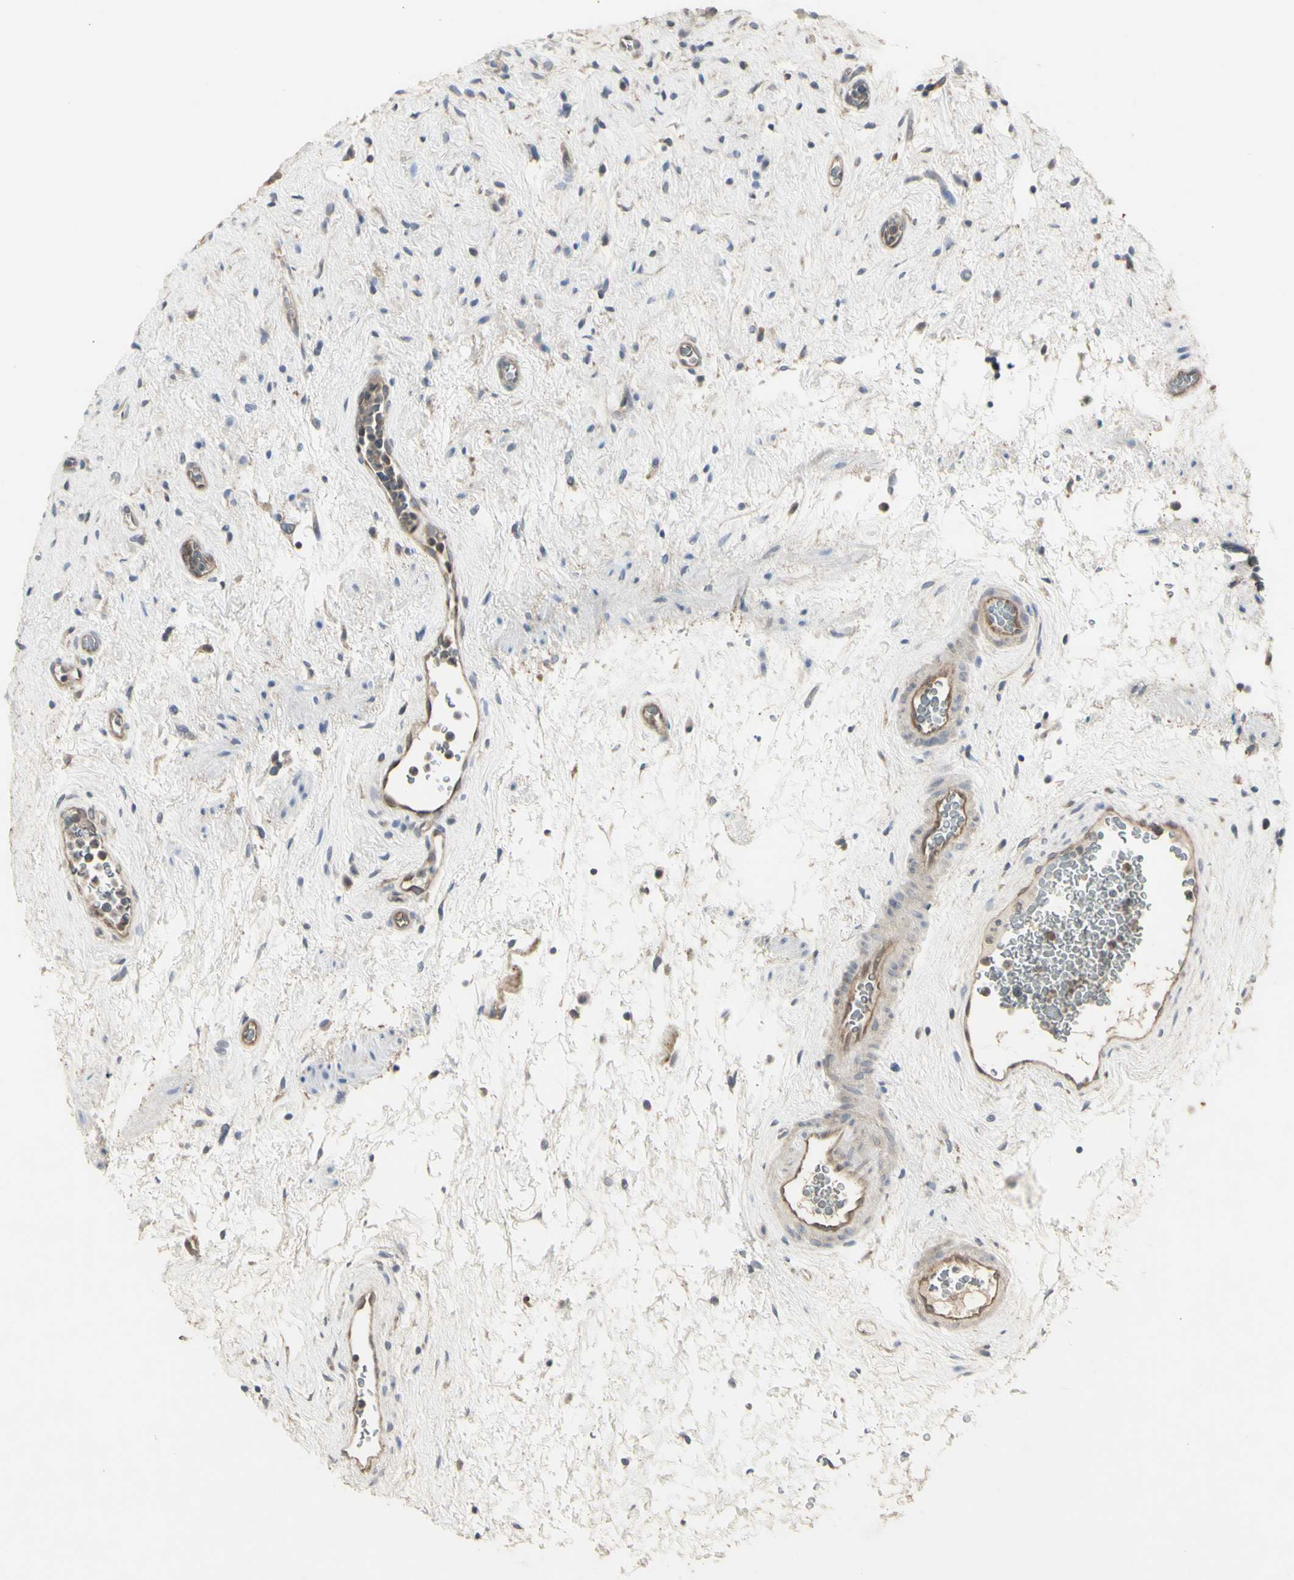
{"staining": {"intensity": "moderate", "quantity": ">75%", "location": "cytoplasmic/membranous"}, "tissue": "urinary bladder", "cell_type": "Urothelial cells", "image_type": "normal", "snomed": [{"axis": "morphology", "description": "Normal tissue, NOS"}, {"axis": "morphology", "description": "Urothelial carcinoma, High grade"}, {"axis": "topography", "description": "Urinary bladder"}], "caption": "Moderate cytoplasmic/membranous expression is appreciated in approximately >75% of urothelial cells in normal urinary bladder. The staining was performed using DAB (3,3'-diaminobenzidine), with brown indicating positive protein expression. Nuclei are stained blue with hematoxylin.", "gene": "CHURC1", "patient": {"sex": "male", "age": 46}}